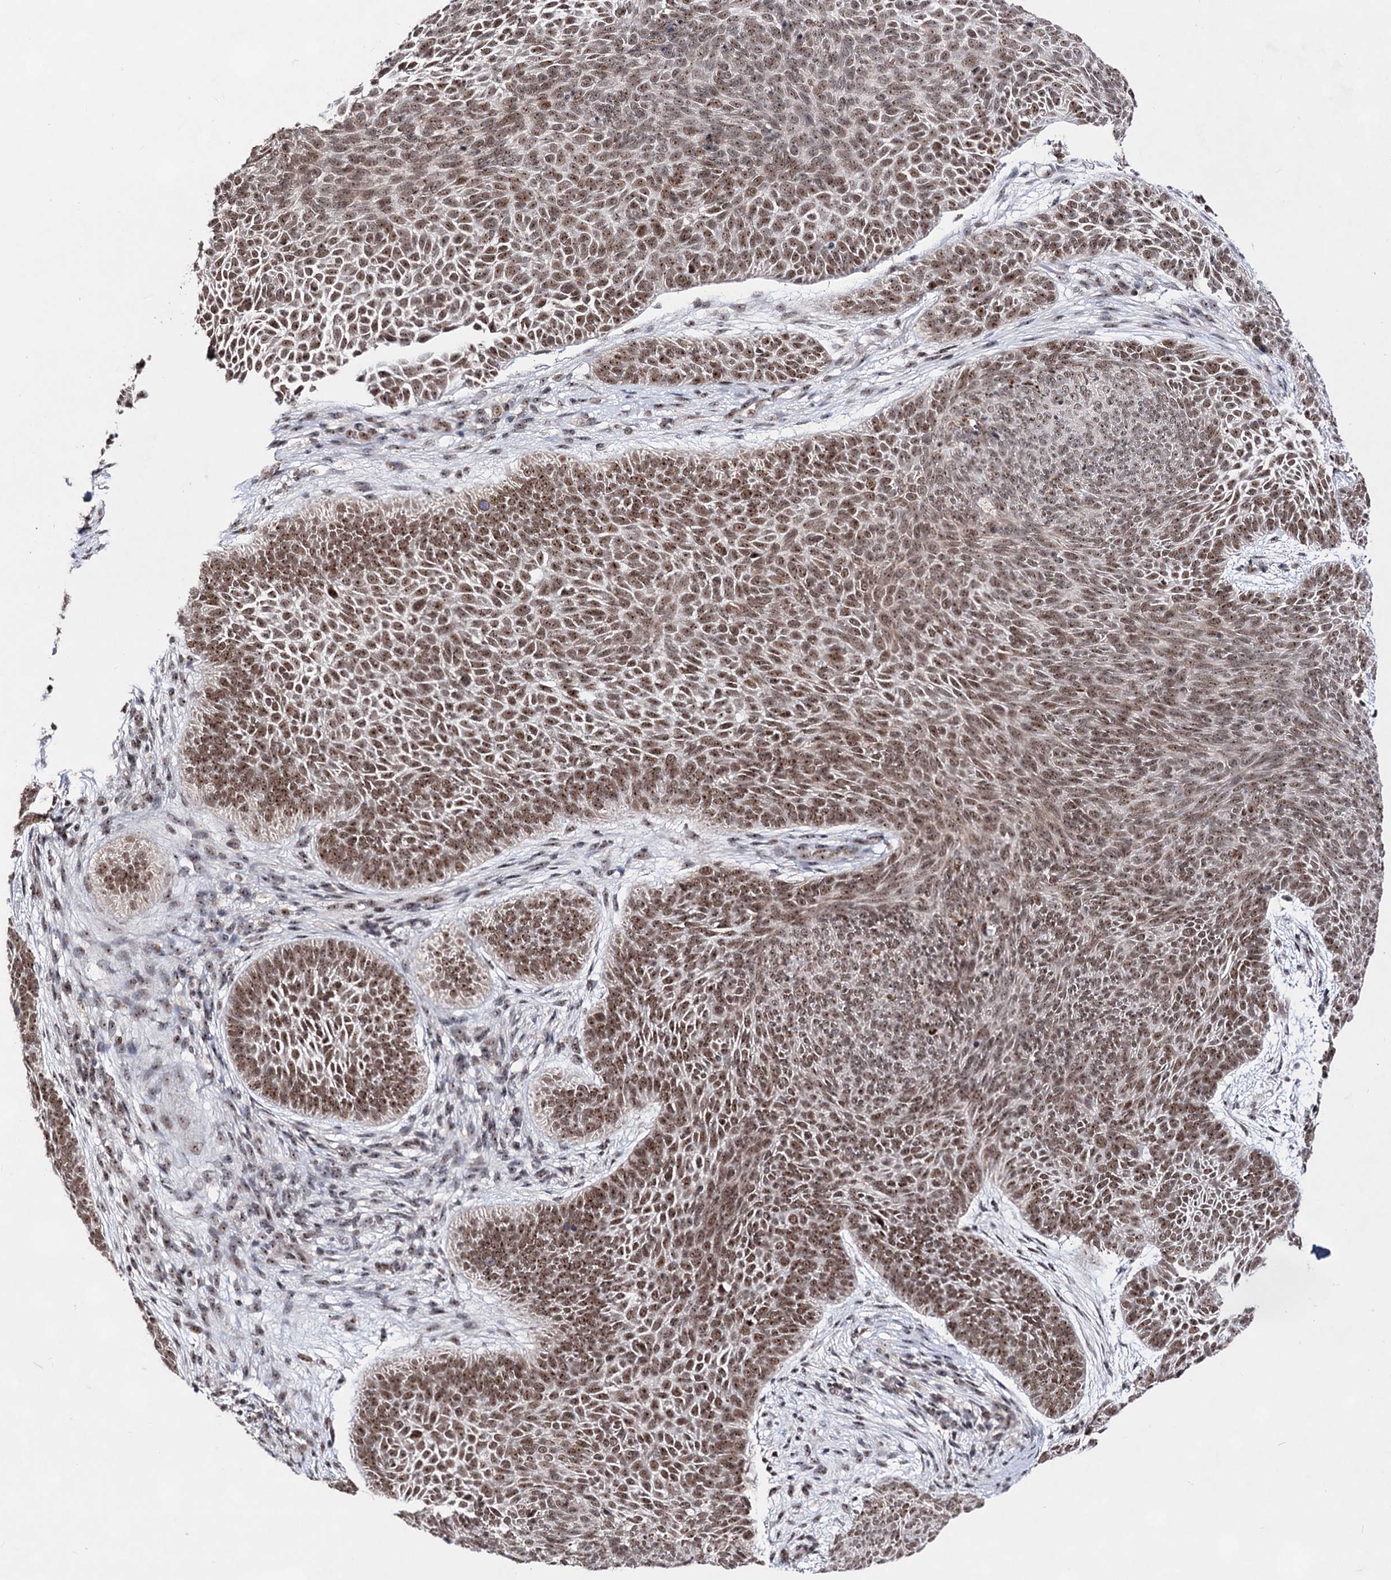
{"staining": {"intensity": "moderate", "quantity": ">75%", "location": "nuclear"}, "tissue": "skin cancer", "cell_type": "Tumor cells", "image_type": "cancer", "snomed": [{"axis": "morphology", "description": "Basal cell carcinoma"}, {"axis": "topography", "description": "Skin"}], "caption": "Skin cancer stained with DAB (3,3'-diaminobenzidine) immunohistochemistry (IHC) reveals medium levels of moderate nuclear staining in about >75% of tumor cells.", "gene": "EXOSC10", "patient": {"sex": "male", "age": 85}}